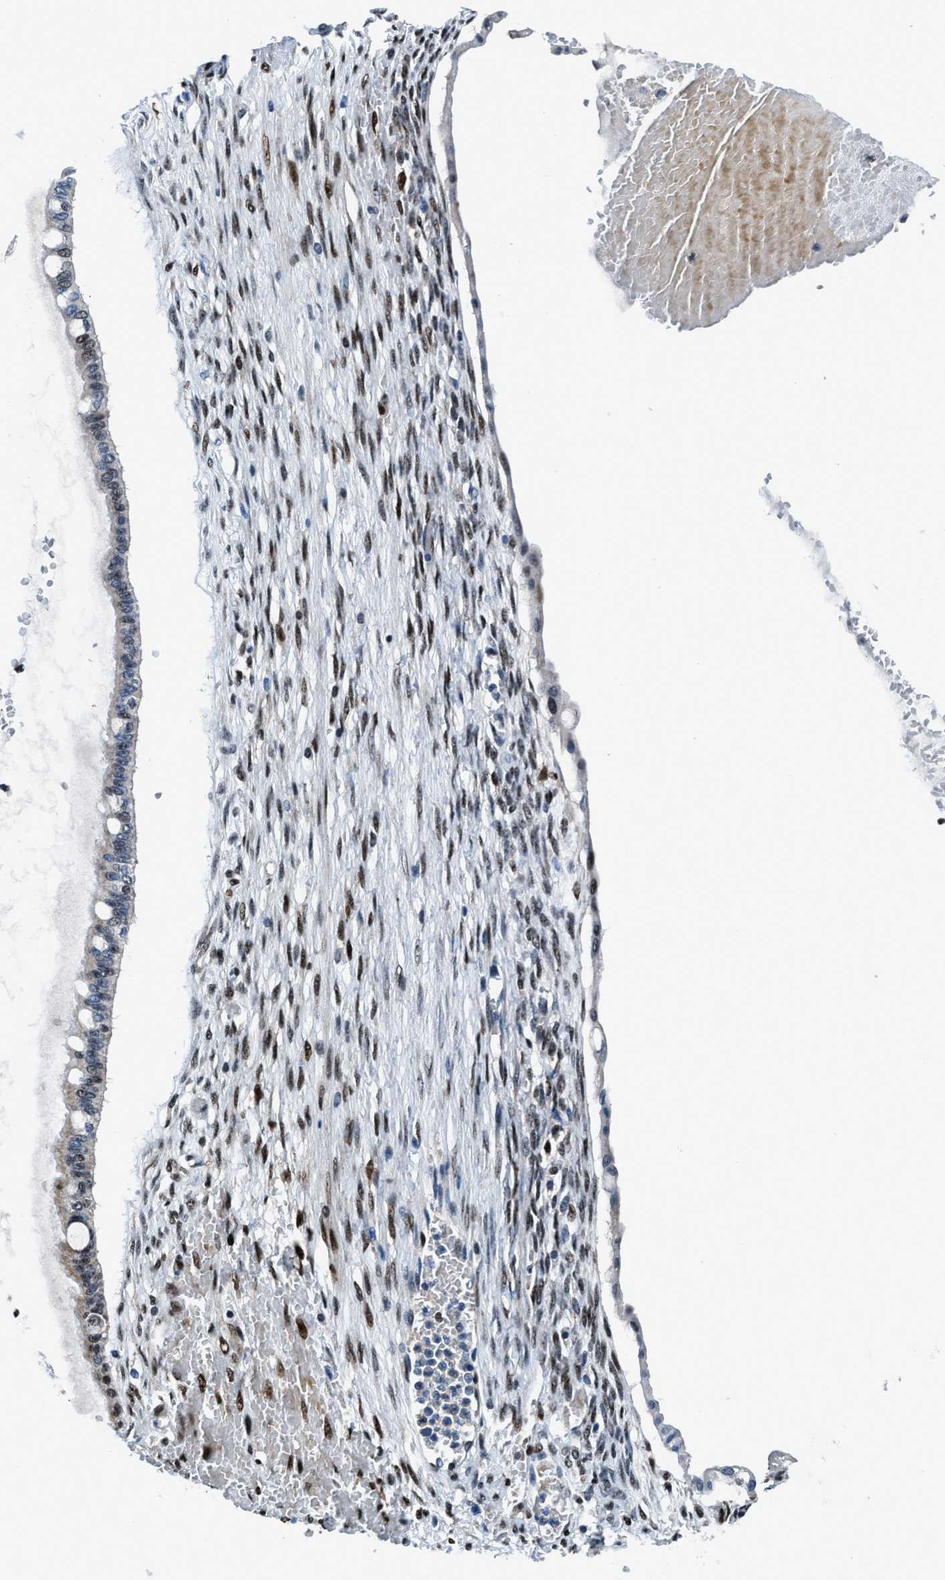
{"staining": {"intensity": "weak", "quantity": "<25%", "location": "nuclear"}, "tissue": "ovarian cancer", "cell_type": "Tumor cells", "image_type": "cancer", "snomed": [{"axis": "morphology", "description": "Cystadenocarcinoma, mucinous, NOS"}, {"axis": "topography", "description": "Ovary"}], "caption": "High magnification brightfield microscopy of mucinous cystadenocarcinoma (ovarian) stained with DAB (3,3'-diaminobenzidine) (brown) and counterstained with hematoxylin (blue): tumor cells show no significant expression. (Stains: DAB immunohistochemistry with hematoxylin counter stain, Microscopy: brightfield microscopy at high magnification).", "gene": "EGR1", "patient": {"sex": "female", "age": 73}}